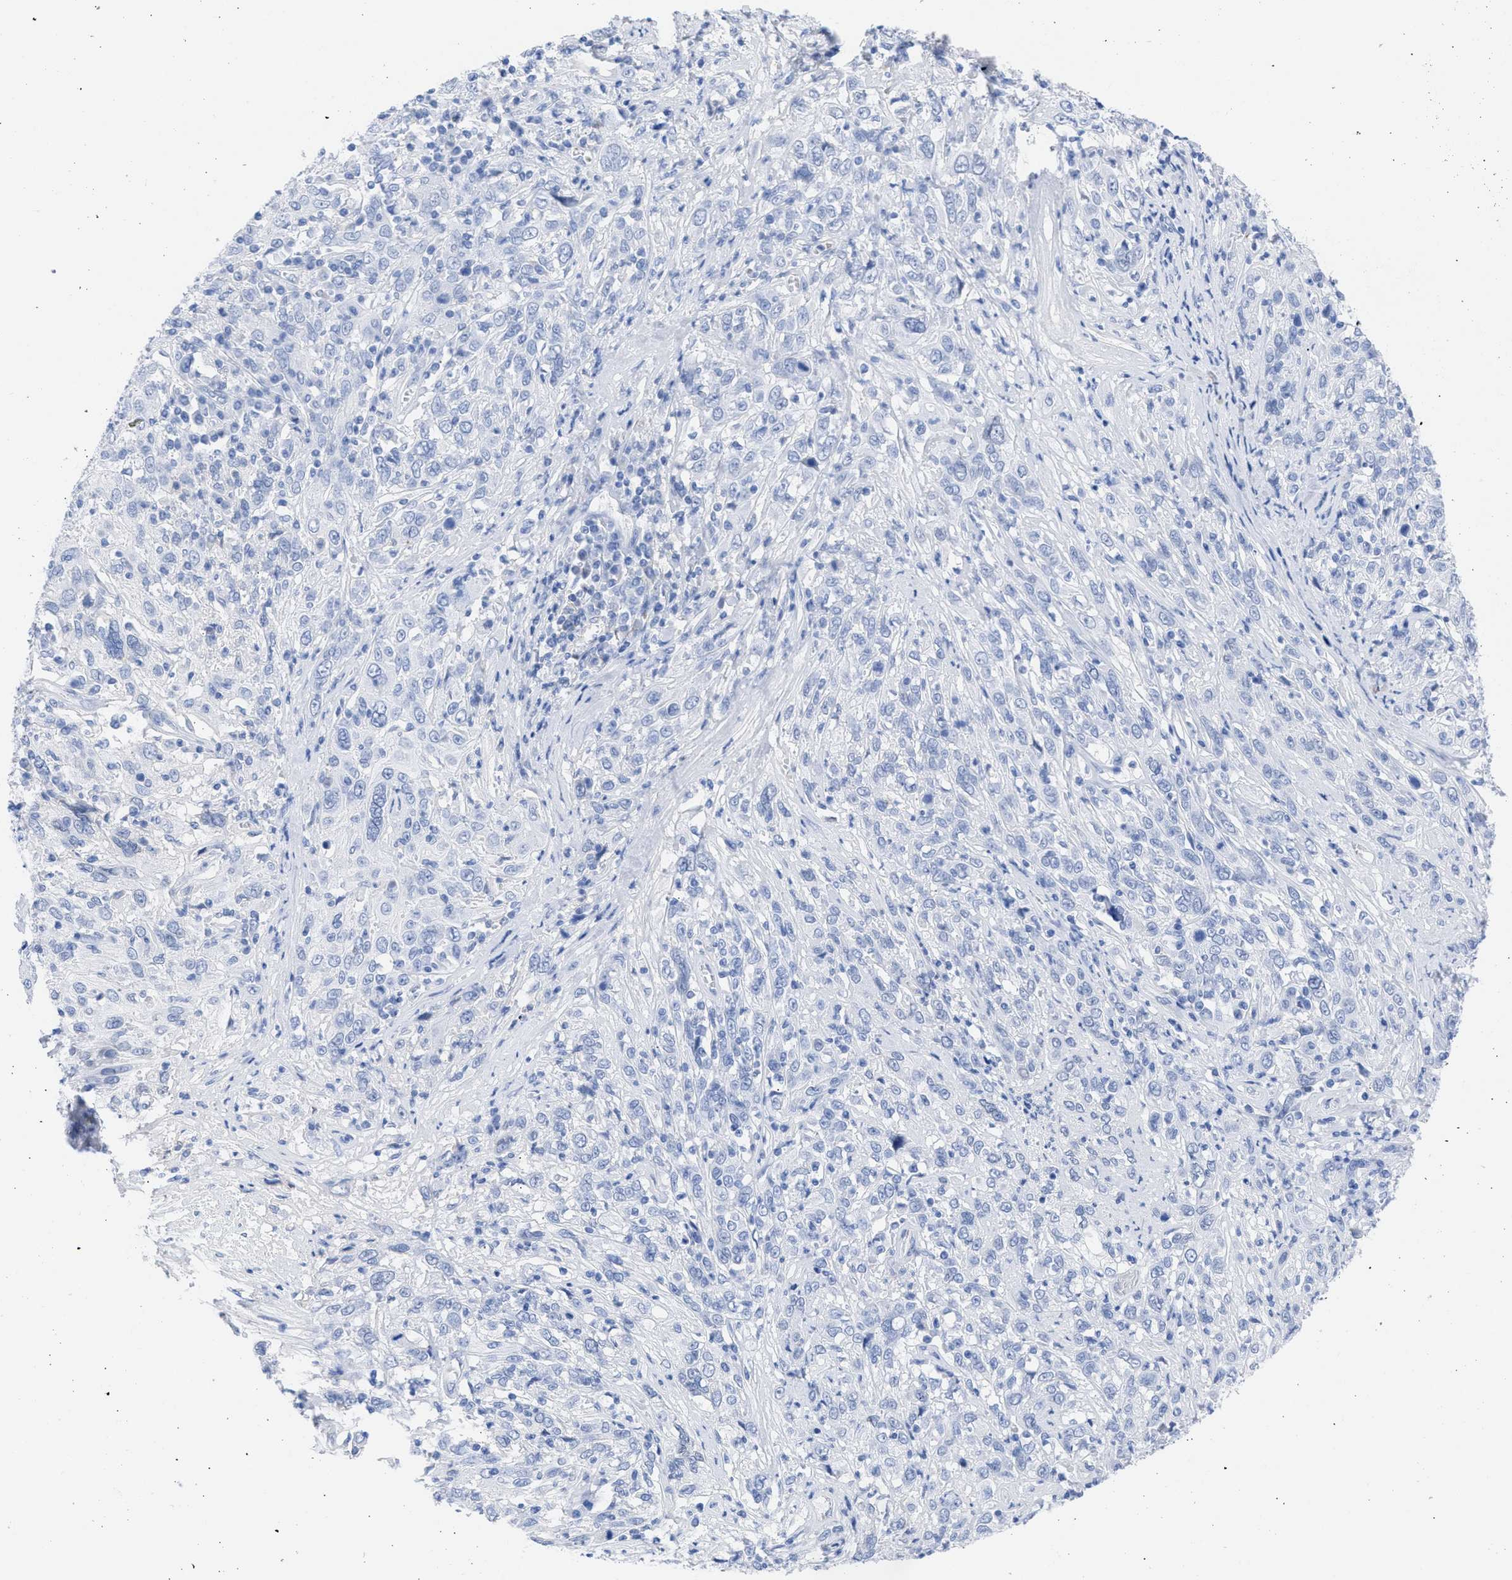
{"staining": {"intensity": "negative", "quantity": "none", "location": "none"}, "tissue": "cervical cancer", "cell_type": "Tumor cells", "image_type": "cancer", "snomed": [{"axis": "morphology", "description": "Squamous cell carcinoma, NOS"}, {"axis": "topography", "description": "Cervix"}], "caption": "IHC histopathology image of human squamous cell carcinoma (cervical) stained for a protein (brown), which exhibits no positivity in tumor cells.", "gene": "RSPH1", "patient": {"sex": "female", "age": 46}}